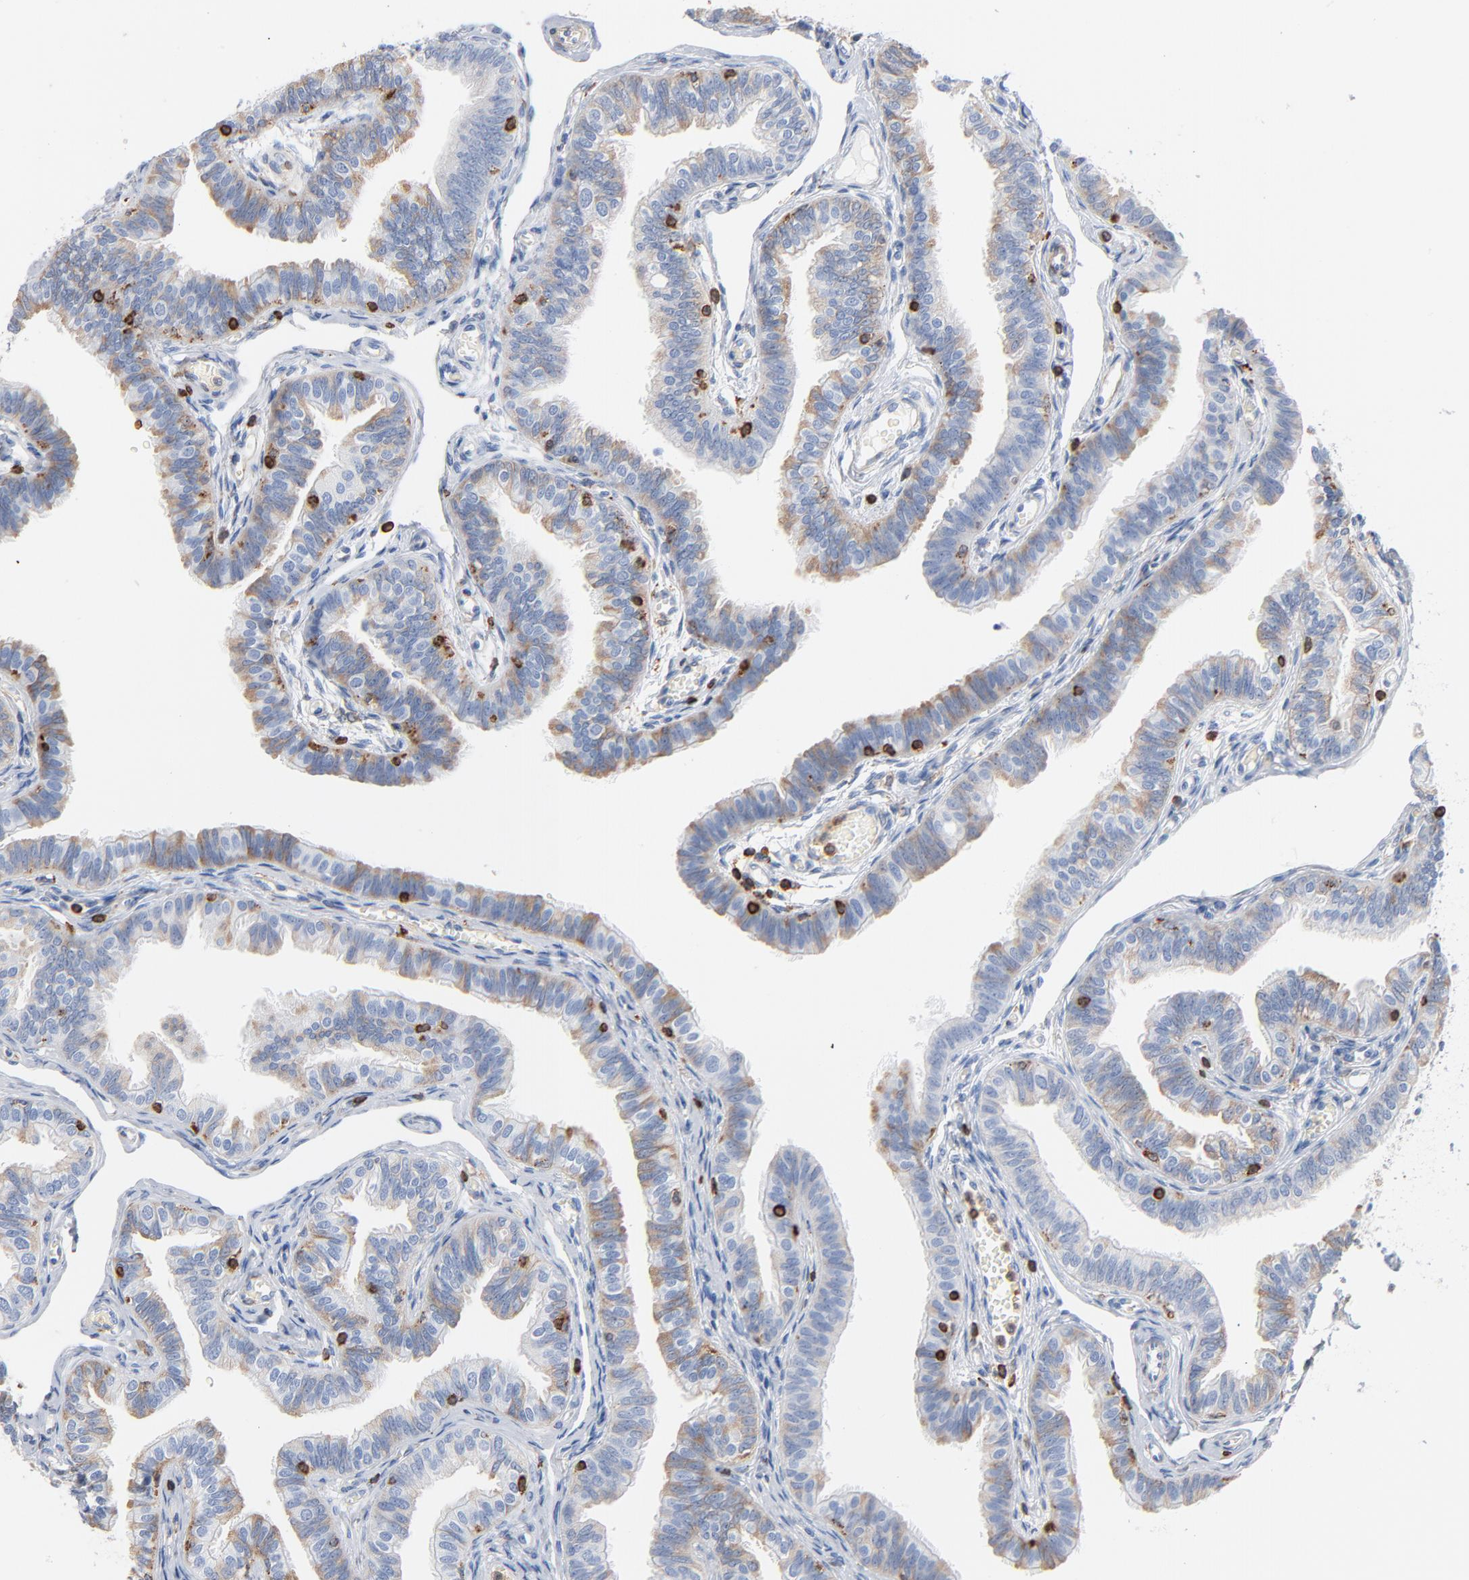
{"staining": {"intensity": "negative", "quantity": "none", "location": "none"}, "tissue": "fallopian tube", "cell_type": "Glandular cells", "image_type": "normal", "snomed": [{"axis": "morphology", "description": "Normal tissue, NOS"}, {"axis": "morphology", "description": "Dermoid, NOS"}, {"axis": "topography", "description": "Fallopian tube"}], "caption": "An immunohistochemistry image of benign fallopian tube is shown. There is no staining in glandular cells of fallopian tube.", "gene": "SH3KBP1", "patient": {"sex": "female", "age": 33}}